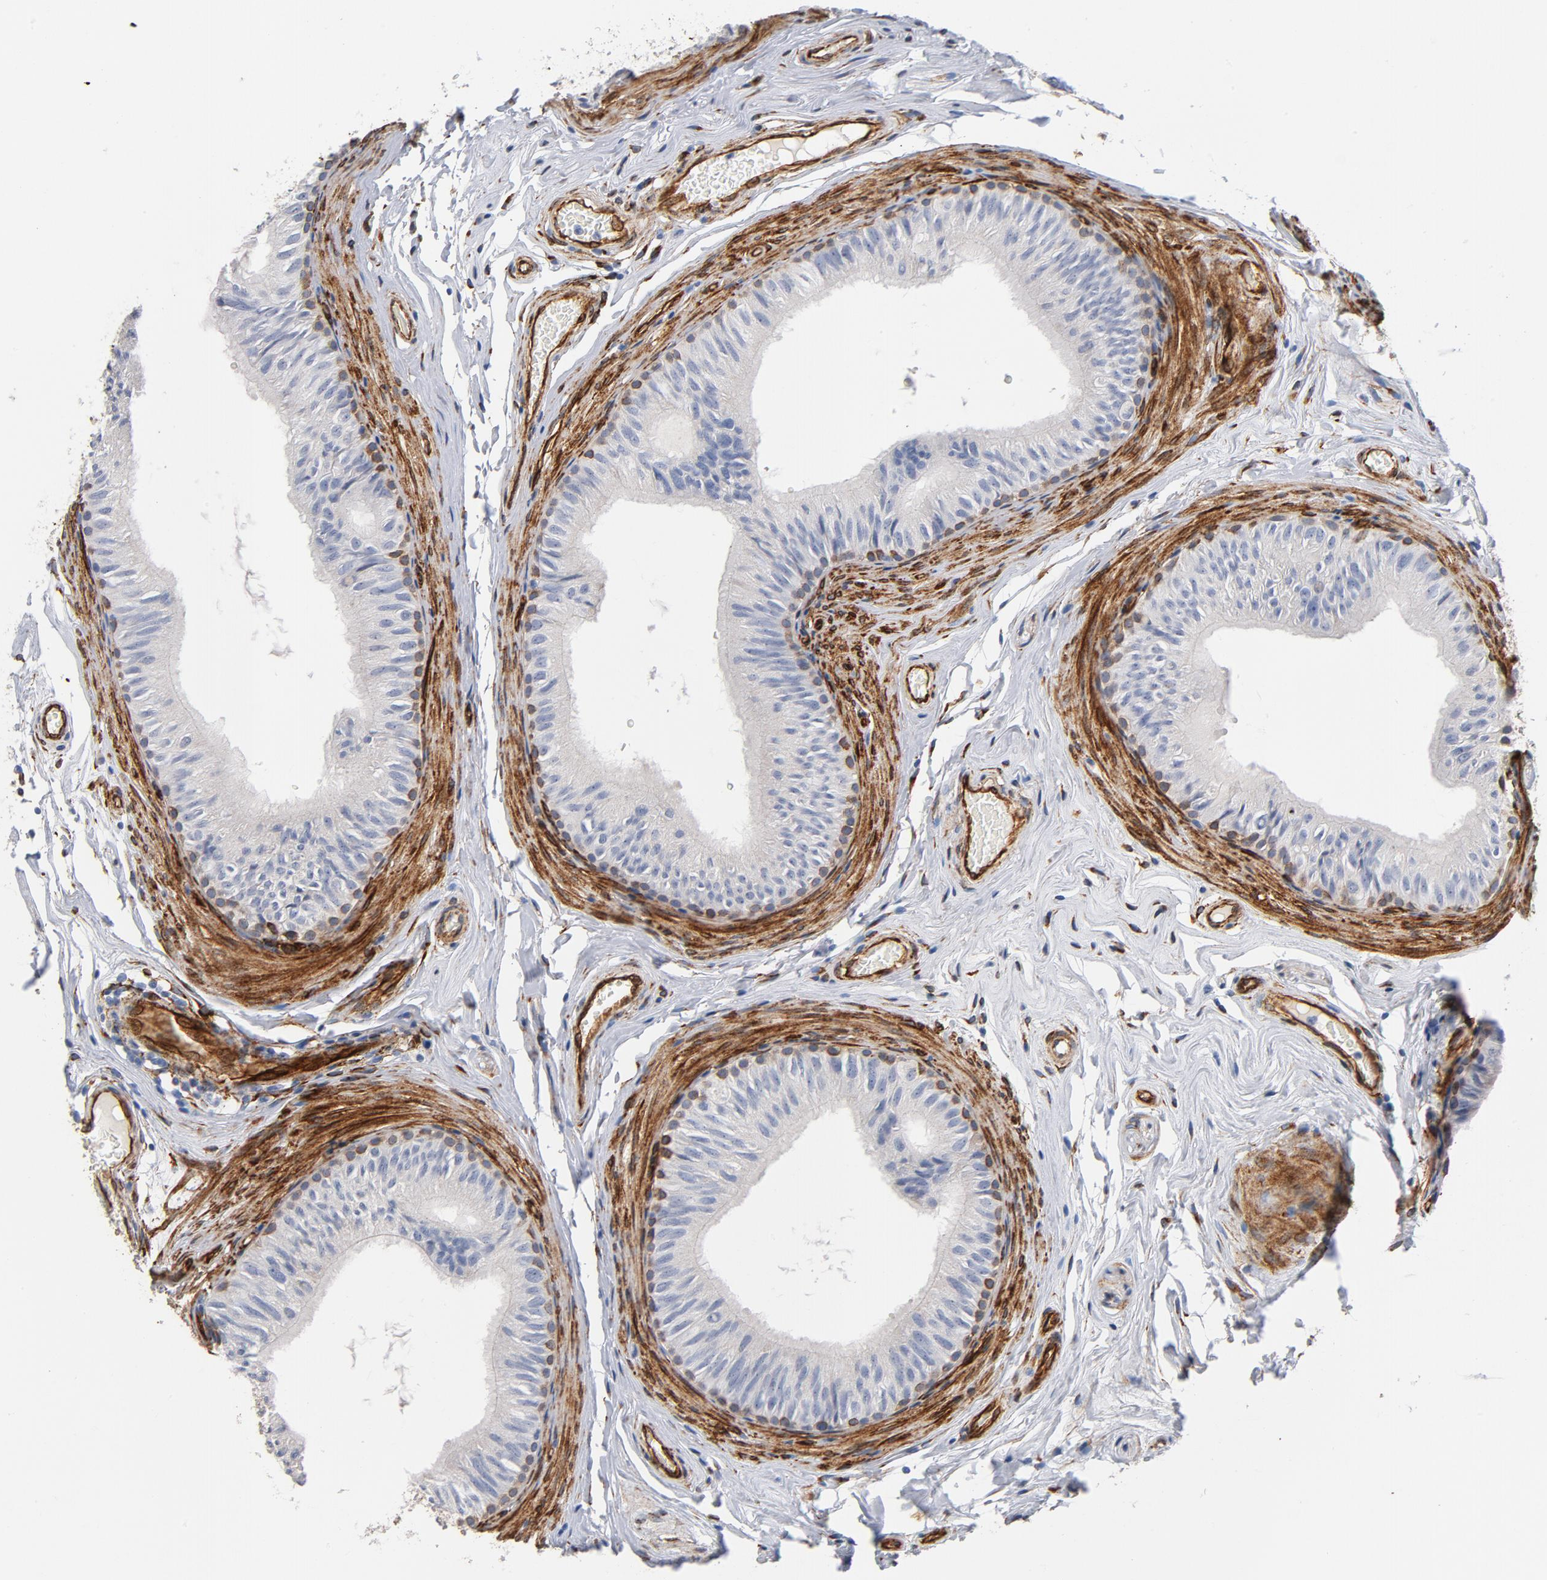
{"staining": {"intensity": "negative", "quantity": "none", "location": "none"}, "tissue": "epididymis", "cell_type": "Glandular cells", "image_type": "normal", "snomed": [{"axis": "morphology", "description": "Normal tissue, NOS"}, {"axis": "topography", "description": "Testis"}, {"axis": "topography", "description": "Epididymis"}], "caption": "Micrograph shows no protein staining in glandular cells of normal epididymis. (Stains: DAB (3,3'-diaminobenzidine) IHC with hematoxylin counter stain, Microscopy: brightfield microscopy at high magnification).", "gene": "SERPINH1", "patient": {"sex": "male", "age": 36}}